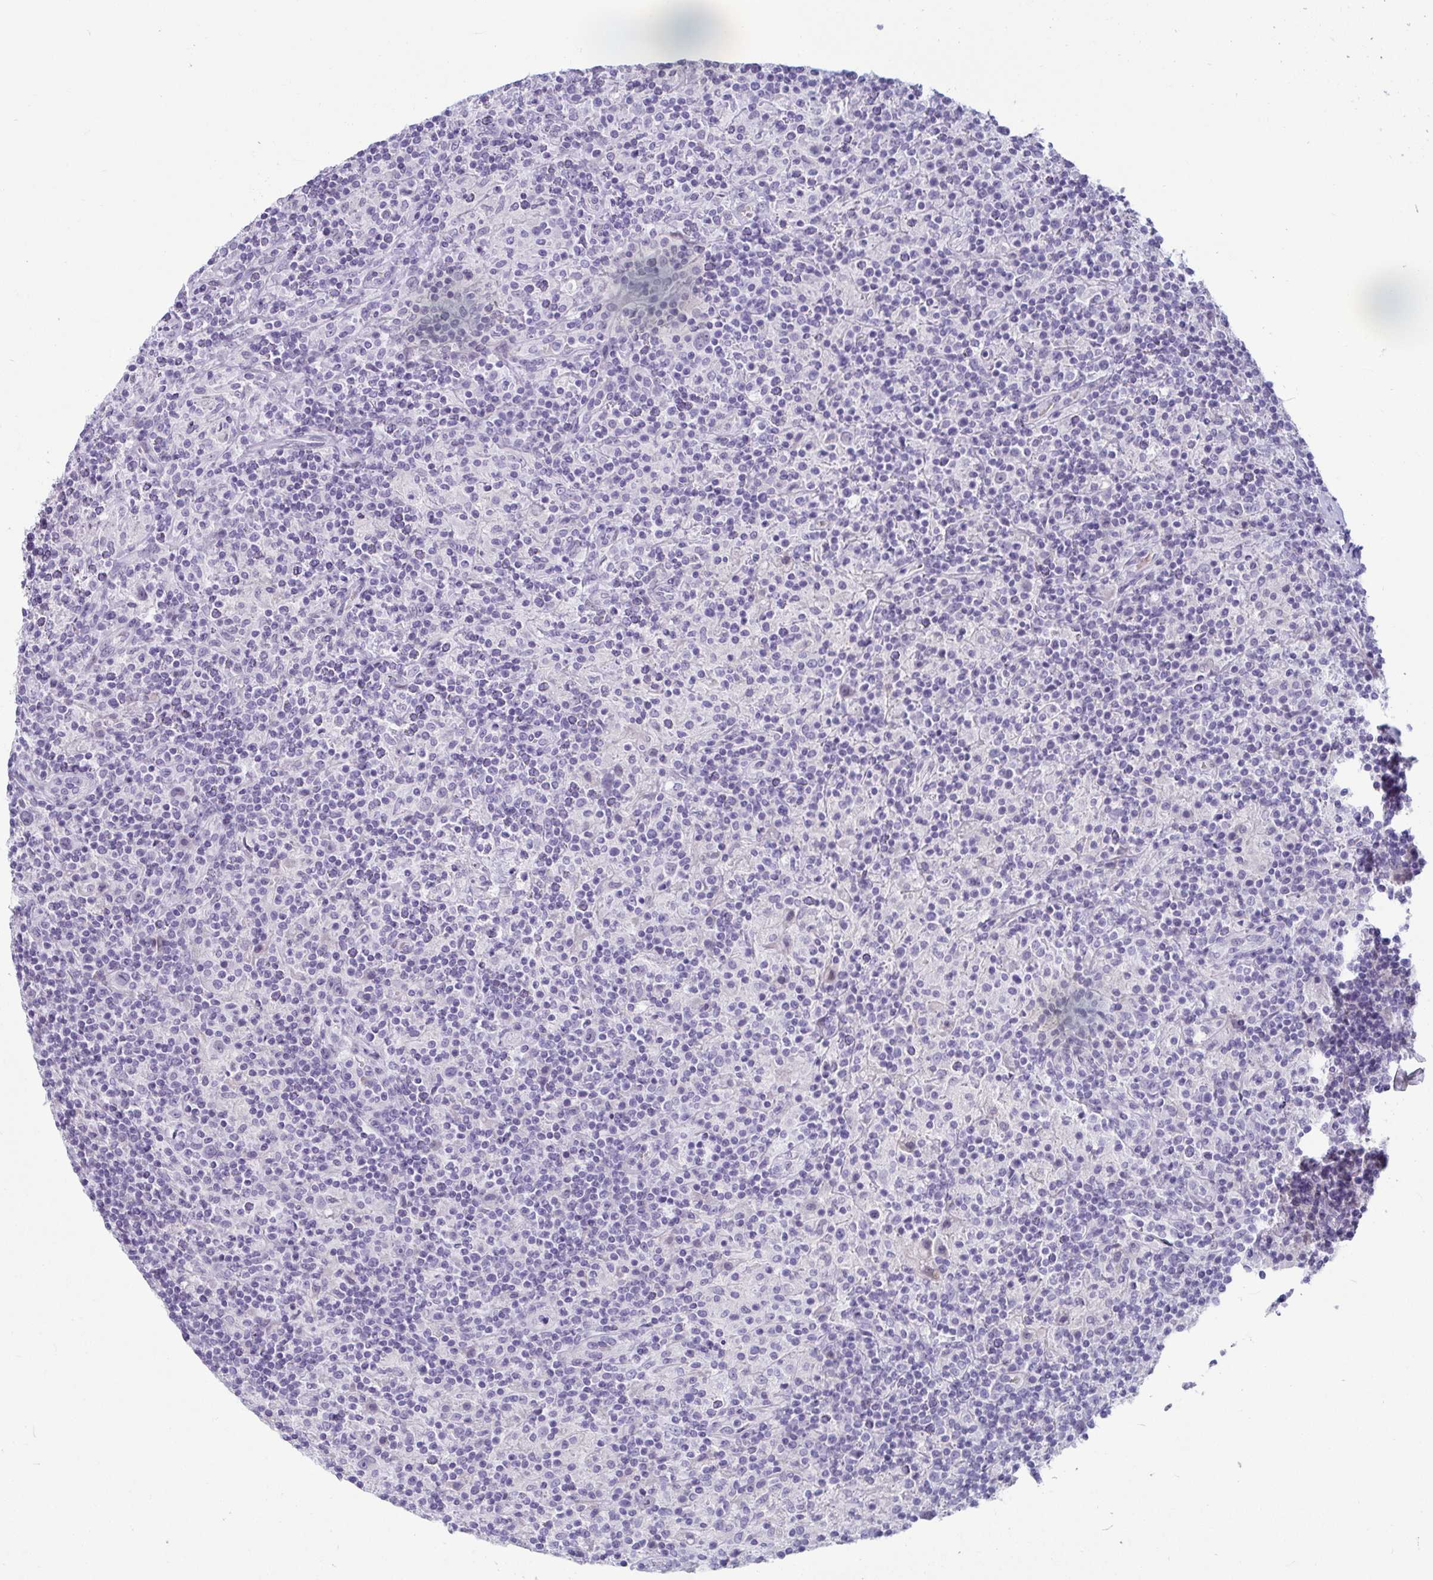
{"staining": {"intensity": "negative", "quantity": "none", "location": "none"}, "tissue": "lymphoma", "cell_type": "Tumor cells", "image_type": "cancer", "snomed": [{"axis": "morphology", "description": "Hodgkin's disease, NOS"}, {"axis": "topography", "description": "Lymph node"}], "caption": "Immunohistochemistry micrograph of Hodgkin's disease stained for a protein (brown), which reveals no staining in tumor cells.", "gene": "NPY", "patient": {"sex": "male", "age": 70}}